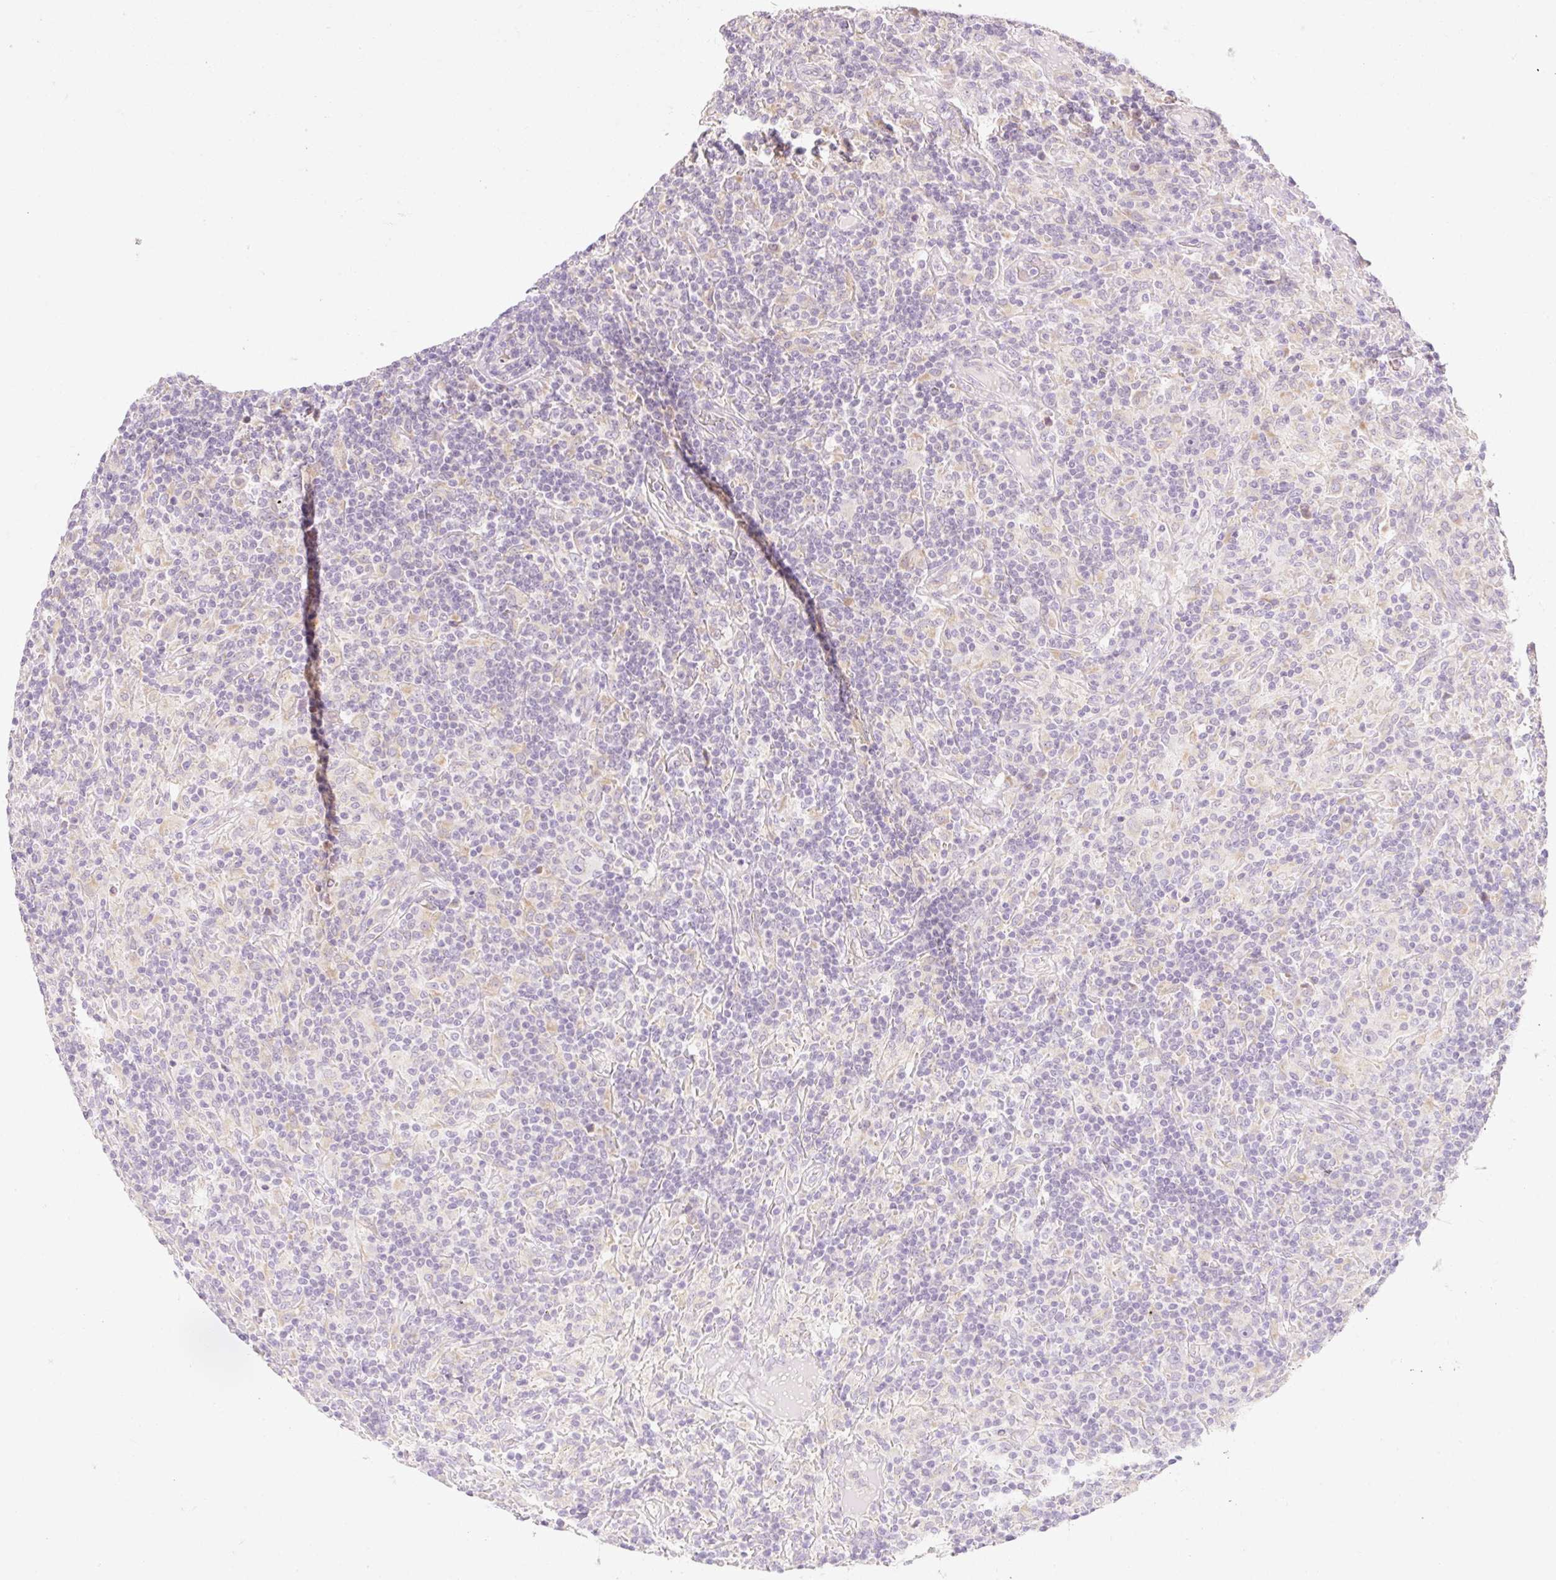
{"staining": {"intensity": "negative", "quantity": "none", "location": "none"}, "tissue": "lymphoma", "cell_type": "Tumor cells", "image_type": "cancer", "snomed": [{"axis": "morphology", "description": "Hodgkin's disease, NOS"}, {"axis": "topography", "description": "Lymph node"}], "caption": "Tumor cells are negative for protein expression in human Hodgkin's disease. (DAB (3,3'-diaminobenzidine) immunohistochemistry (IHC), high magnification).", "gene": "MYO1D", "patient": {"sex": "male", "age": 70}}